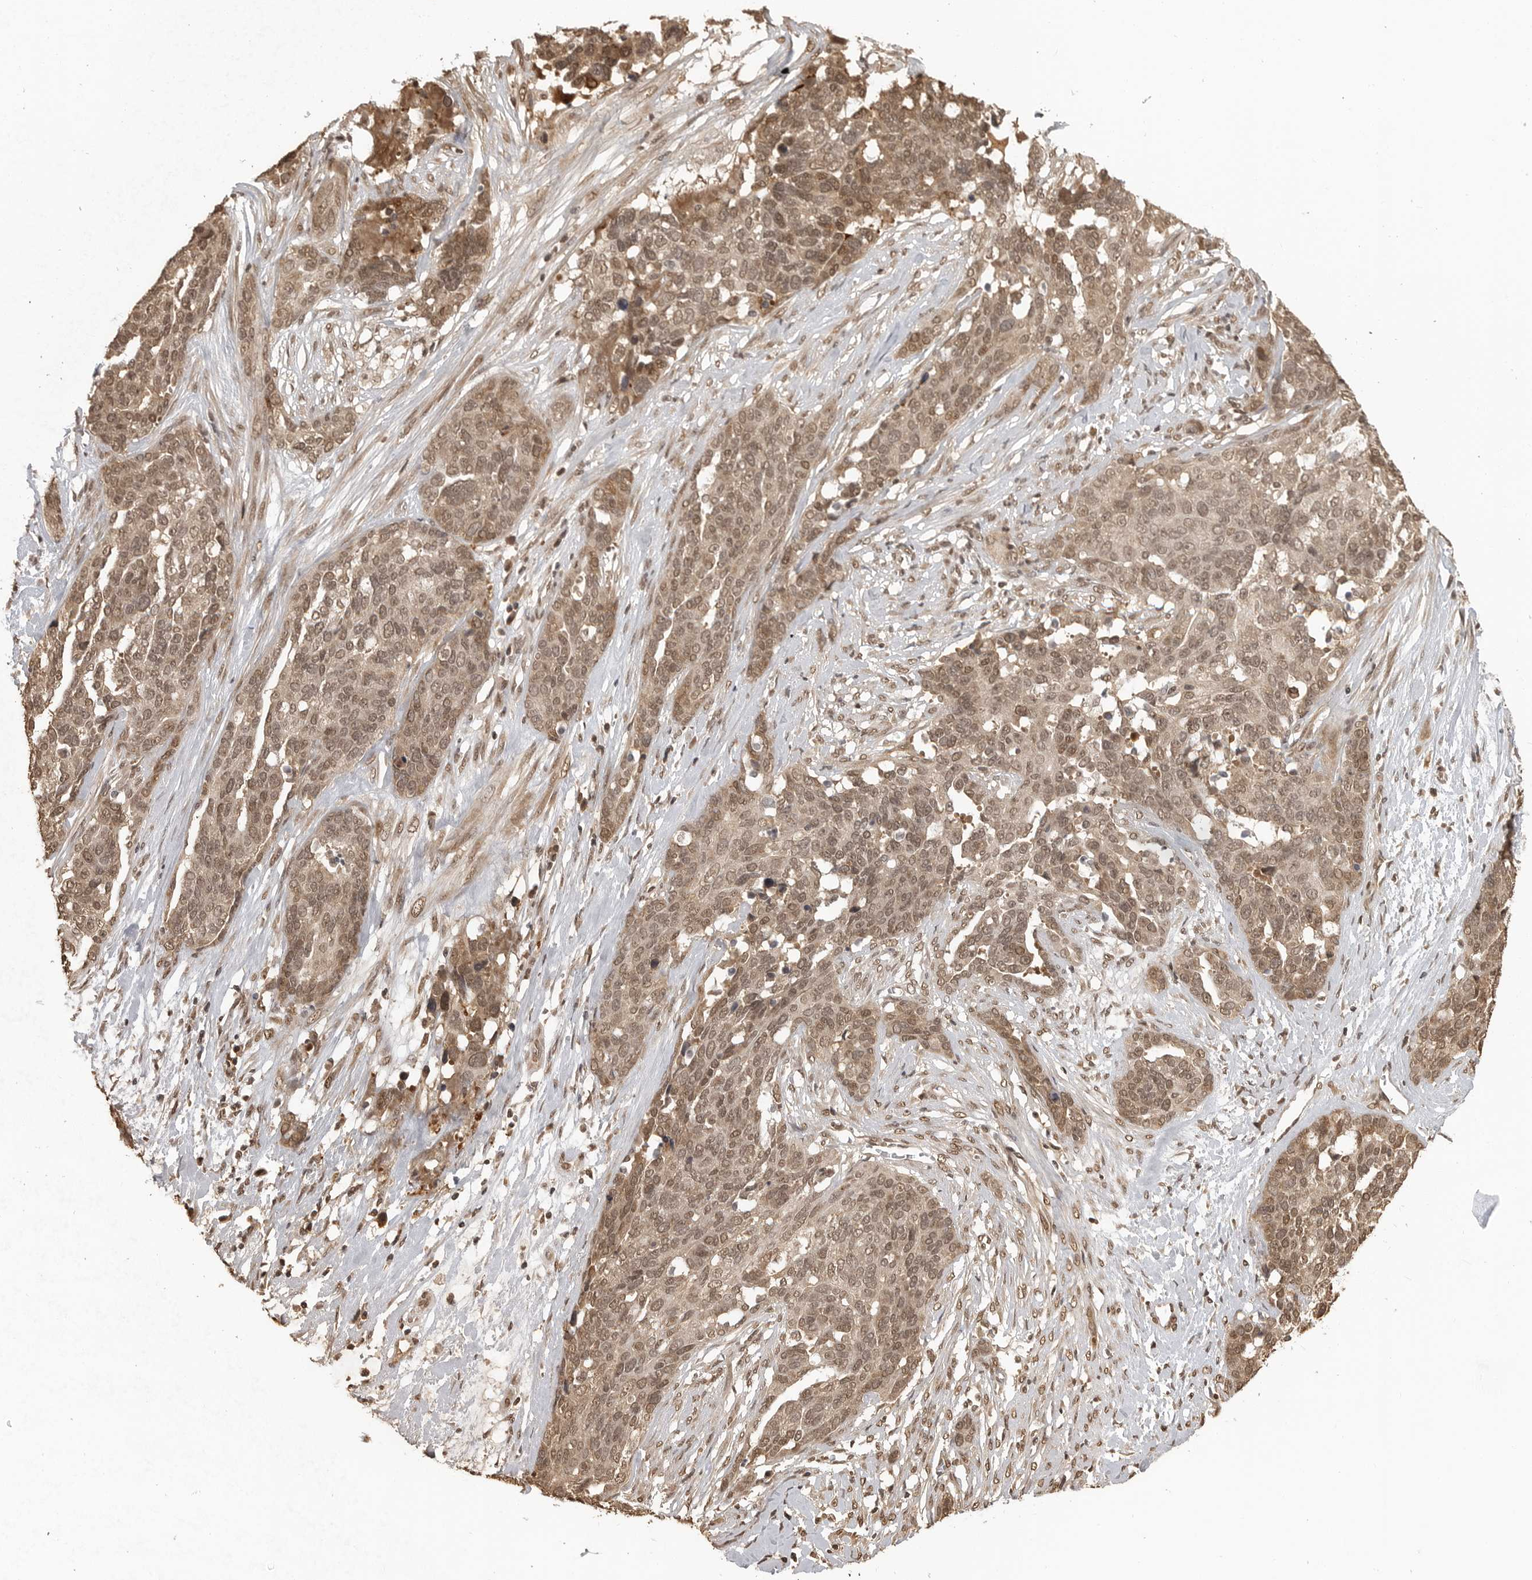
{"staining": {"intensity": "moderate", "quantity": ">75%", "location": "nuclear"}, "tissue": "ovarian cancer", "cell_type": "Tumor cells", "image_type": "cancer", "snomed": [{"axis": "morphology", "description": "Cystadenocarcinoma, serous, NOS"}, {"axis": "topography", "description": "Ovary"}], "caption": "Immunohistochemistry photomicrograph of human ovarian serous cystadenocarcinoma stained for a protein (brown), which demonstrates medium levels of moderate nuclear staining in approximately >75% of tumor cells.", "gene": "CLOCK", "patient": {"sex": "female", "age": 44}}